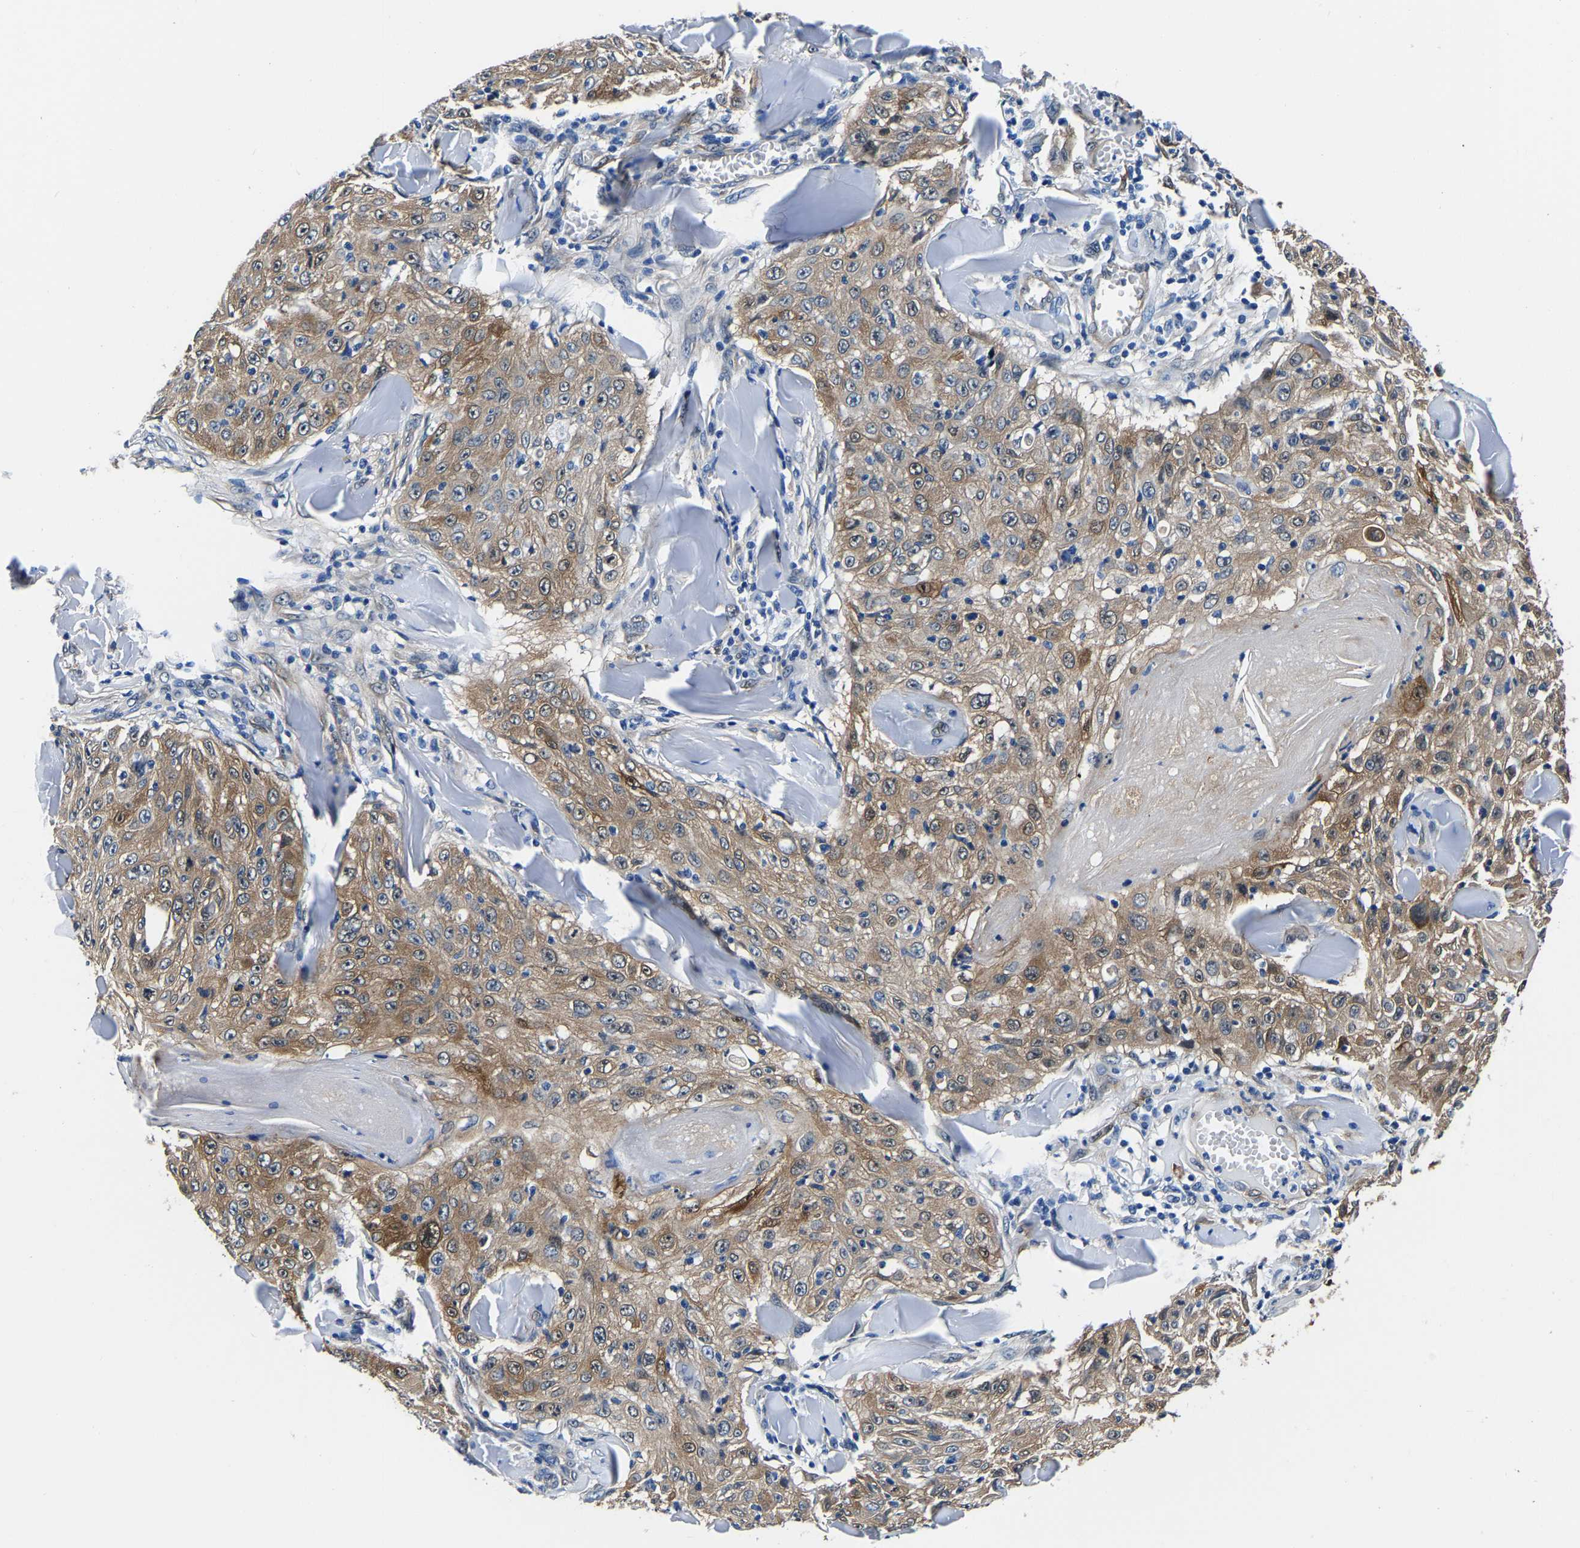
{"staining": {"intensity": "moderate", "quantity": ">75%", "location": "cytoplasmic/membranous"}, "tissue": "skin cancer", "cell_type": "Tumor cells", "image_type": "cancer", "snomed": [{"axis": "morphology", "description": "Squamous cell carcinoma, NOS"}, {"axis": "topography", "description": "Skin"}], "caption": "Squamous cell carcinoma (skin) stained with DAB immunohistochemistry (IHC) exhibits medium levels of moderate cytoplasmic/membranous positivity in about >75% of tumor cells.", "gene": "S100A13", "patient": {"sex": "male", "age": 86}}